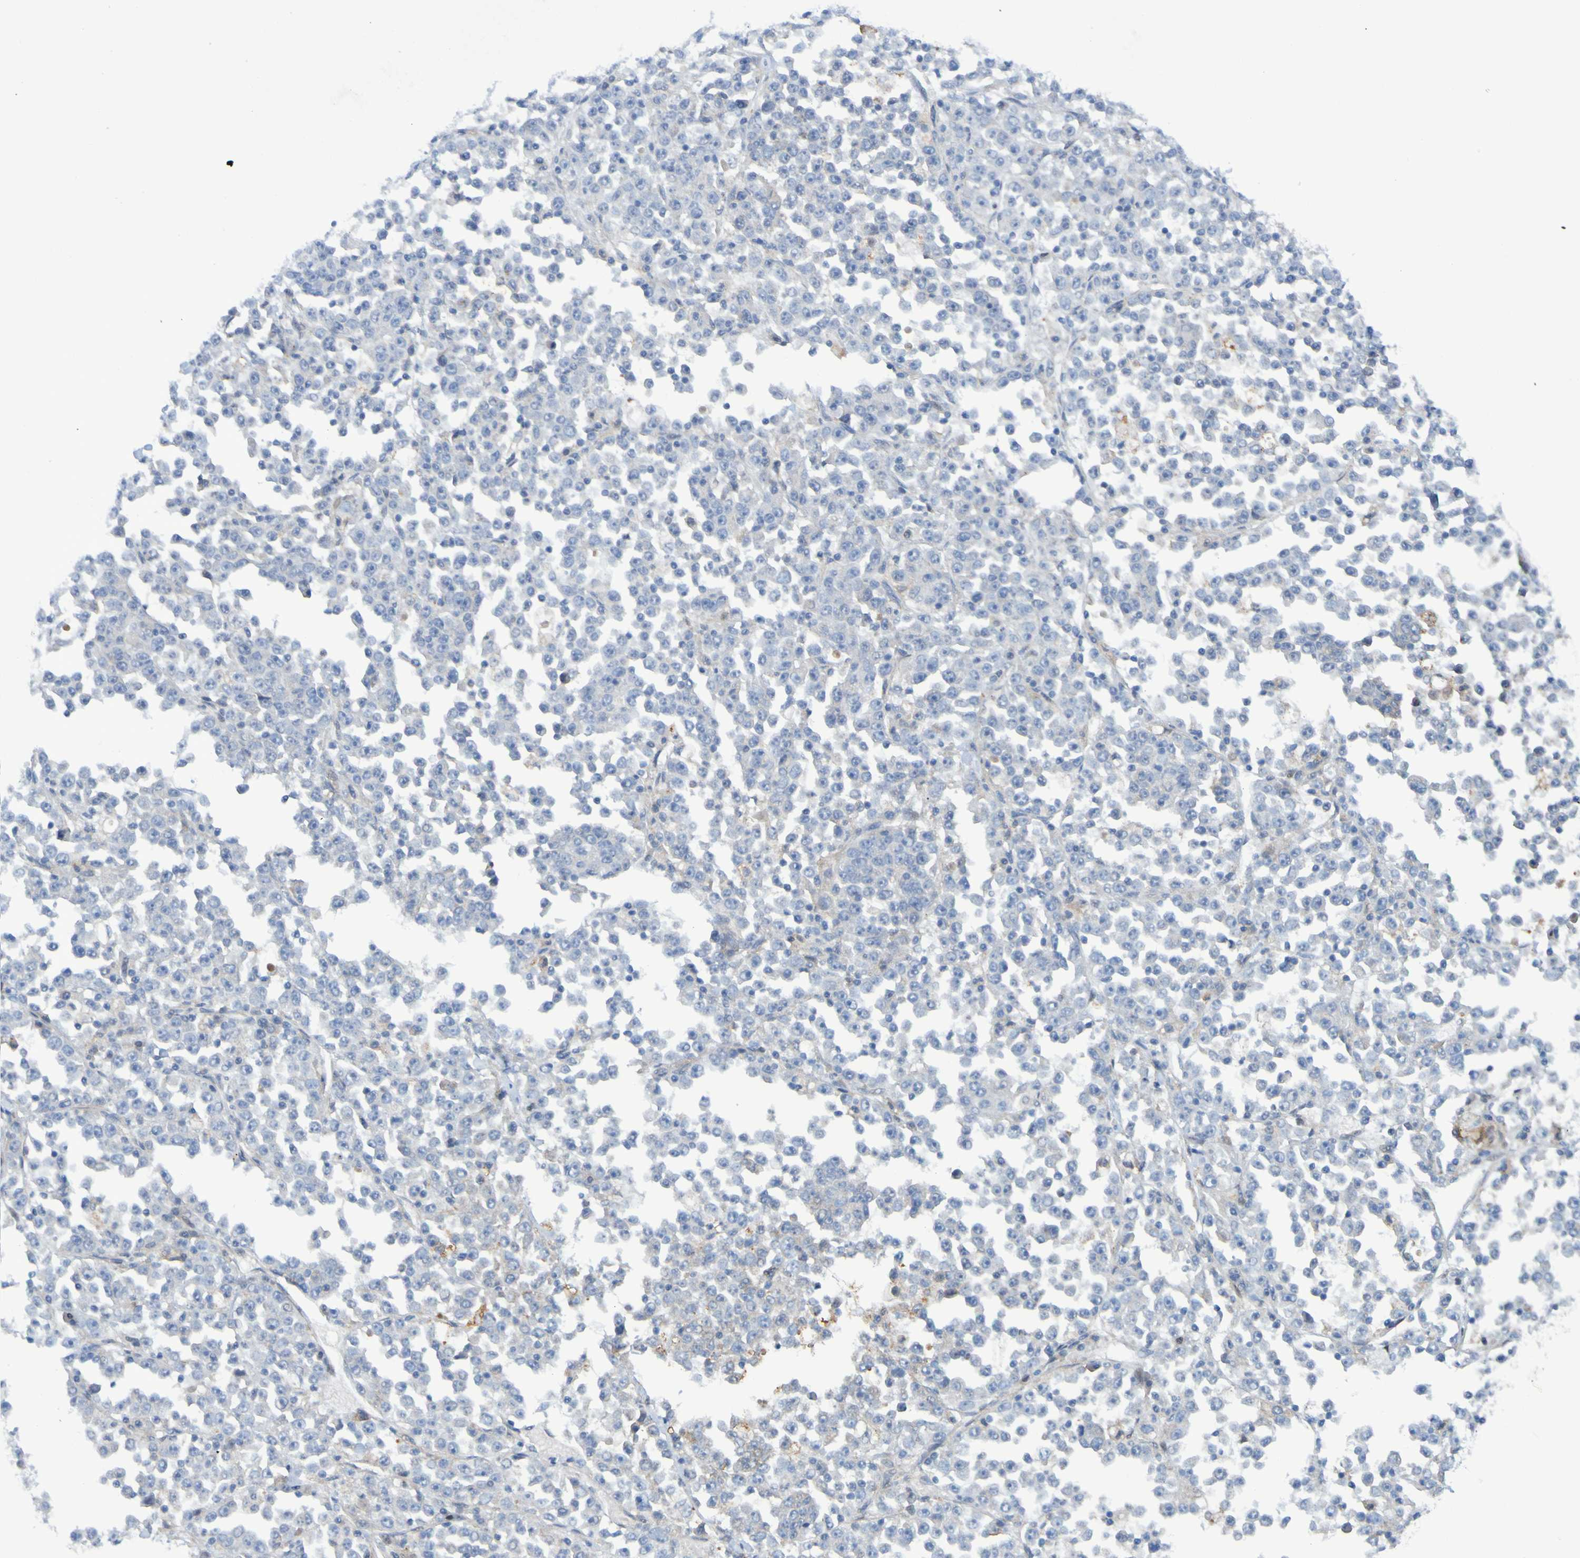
{"staining": {"intensity": "negative", "quantity": "none", "location": "none"}, "tissue": "stomach cancer", "cell_type": "Tumor cells", "image_type": "cancer", "snomed": [{"axis": "morphology", "description": "Normal tissue, NOS"}, {"axis": "morphology", "description": "Adenocarcinoma, NOS"}, {"axis": "topography", "description": "Stomach, upper"}, {"axis": "topography", "description": "Stomach"}], "caption": "Tumor cells are negative for brown protein staining in adenocarcinoma (stomach). The staining was performed using DAB (3,3'-diaminobenzidine) to visualize the protein expression in brown, while the nuclei were stained in blue with hematoxylin (Magnification: 20x).", "gene": "FBP2", "patient": {"sex": "male", "age": 59}}